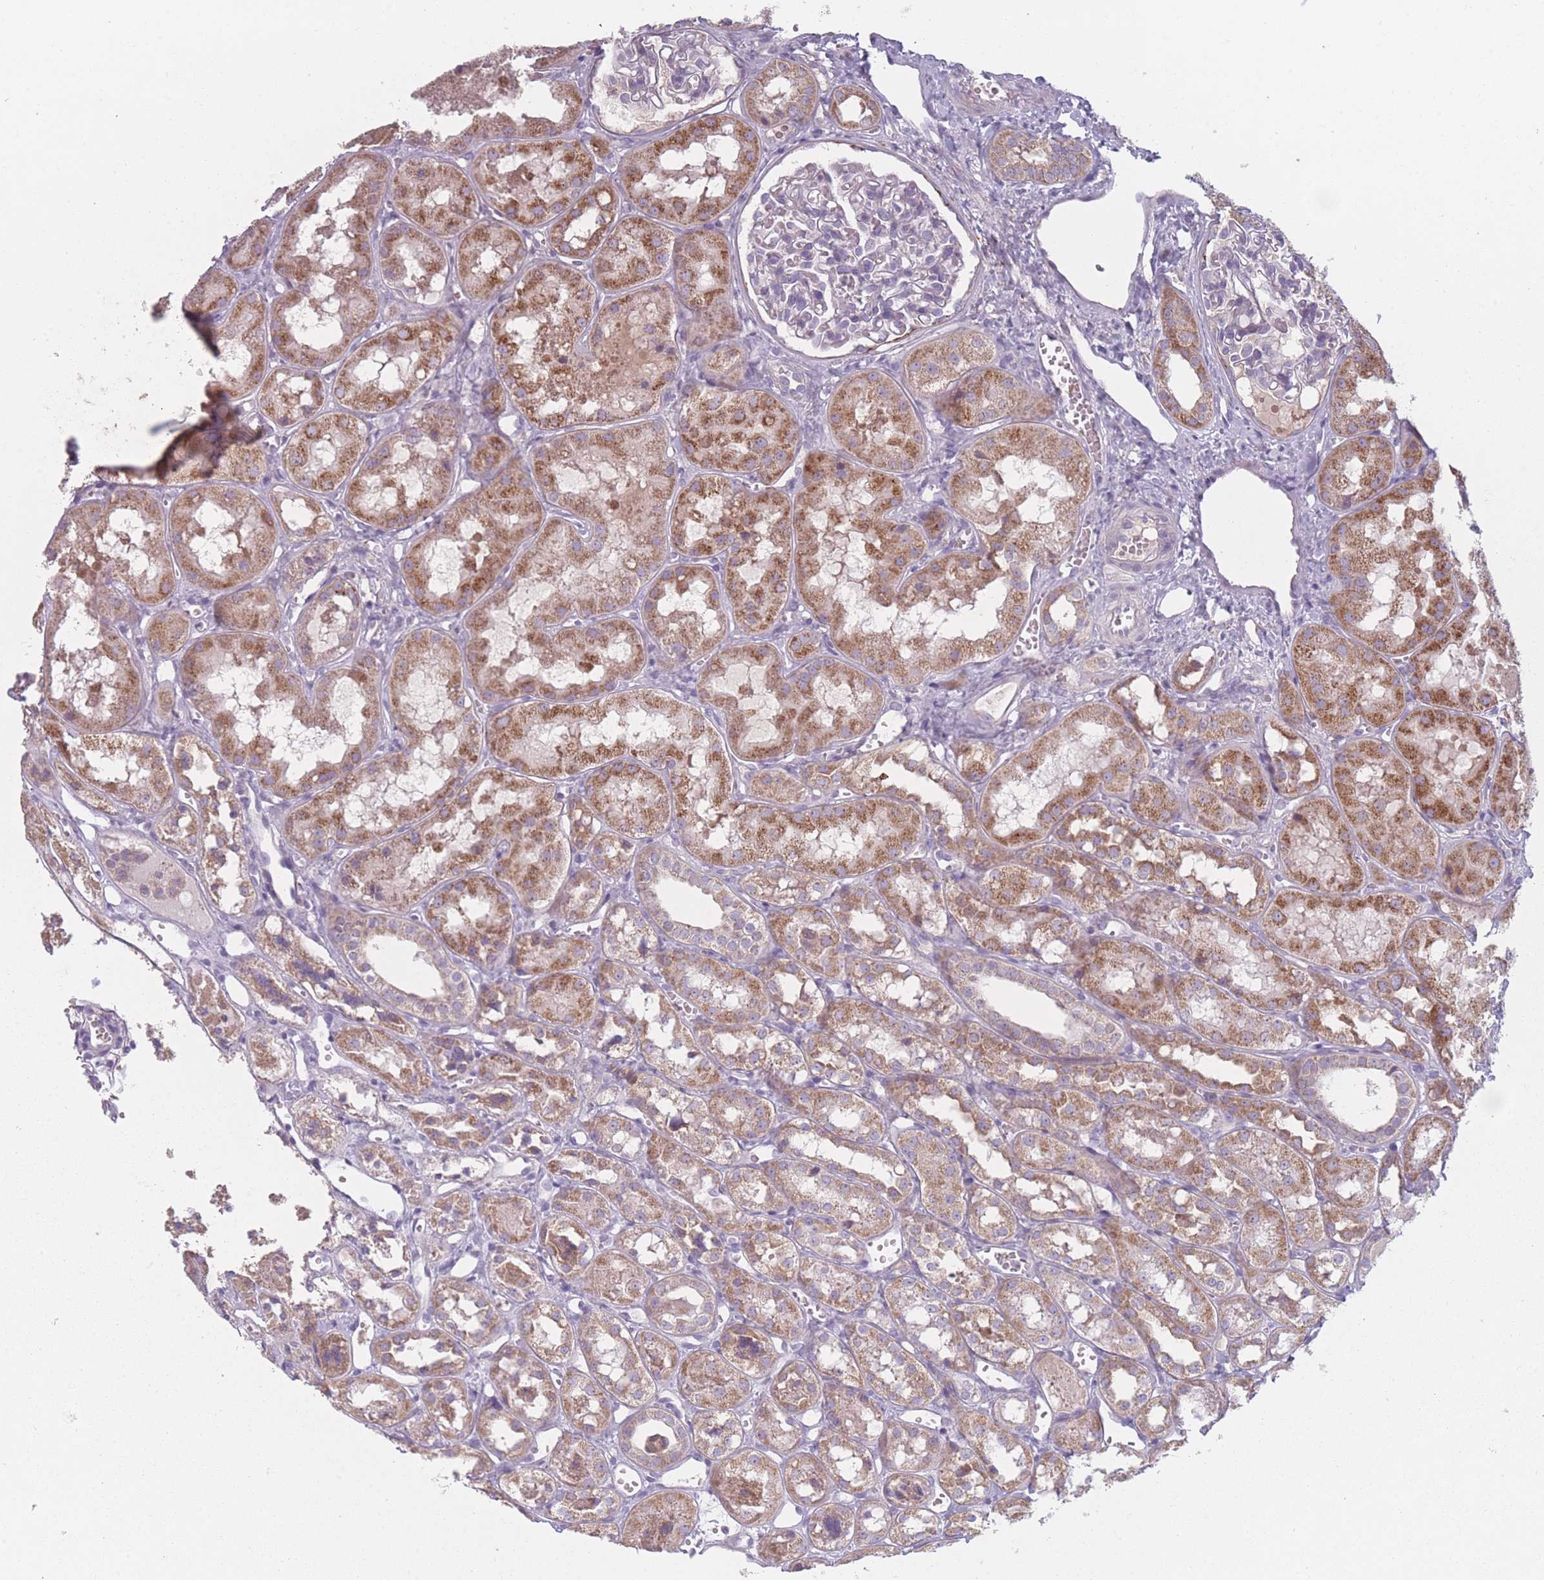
{"staining": {"intensity": "negative", "quantity": "none", "location": "none"}, "tissue": "kidney", "cell_type": "Cells in glomeruli", "image_type": "normal", "snomed": [{"axis": "morphology", "description": "Normal tissue, NOS"}, {"axis": "topography", "description": "Kidney"}], "caption": "This photomicrograph is of unremarkable kidney stained with immunohistochemistry to label a protein in brown with the nuclei are counter-stained blue. There is no expression in cells in glomeruli.", "gene": "PEX11B", "patient": {"sex": "male", "age": 16}}